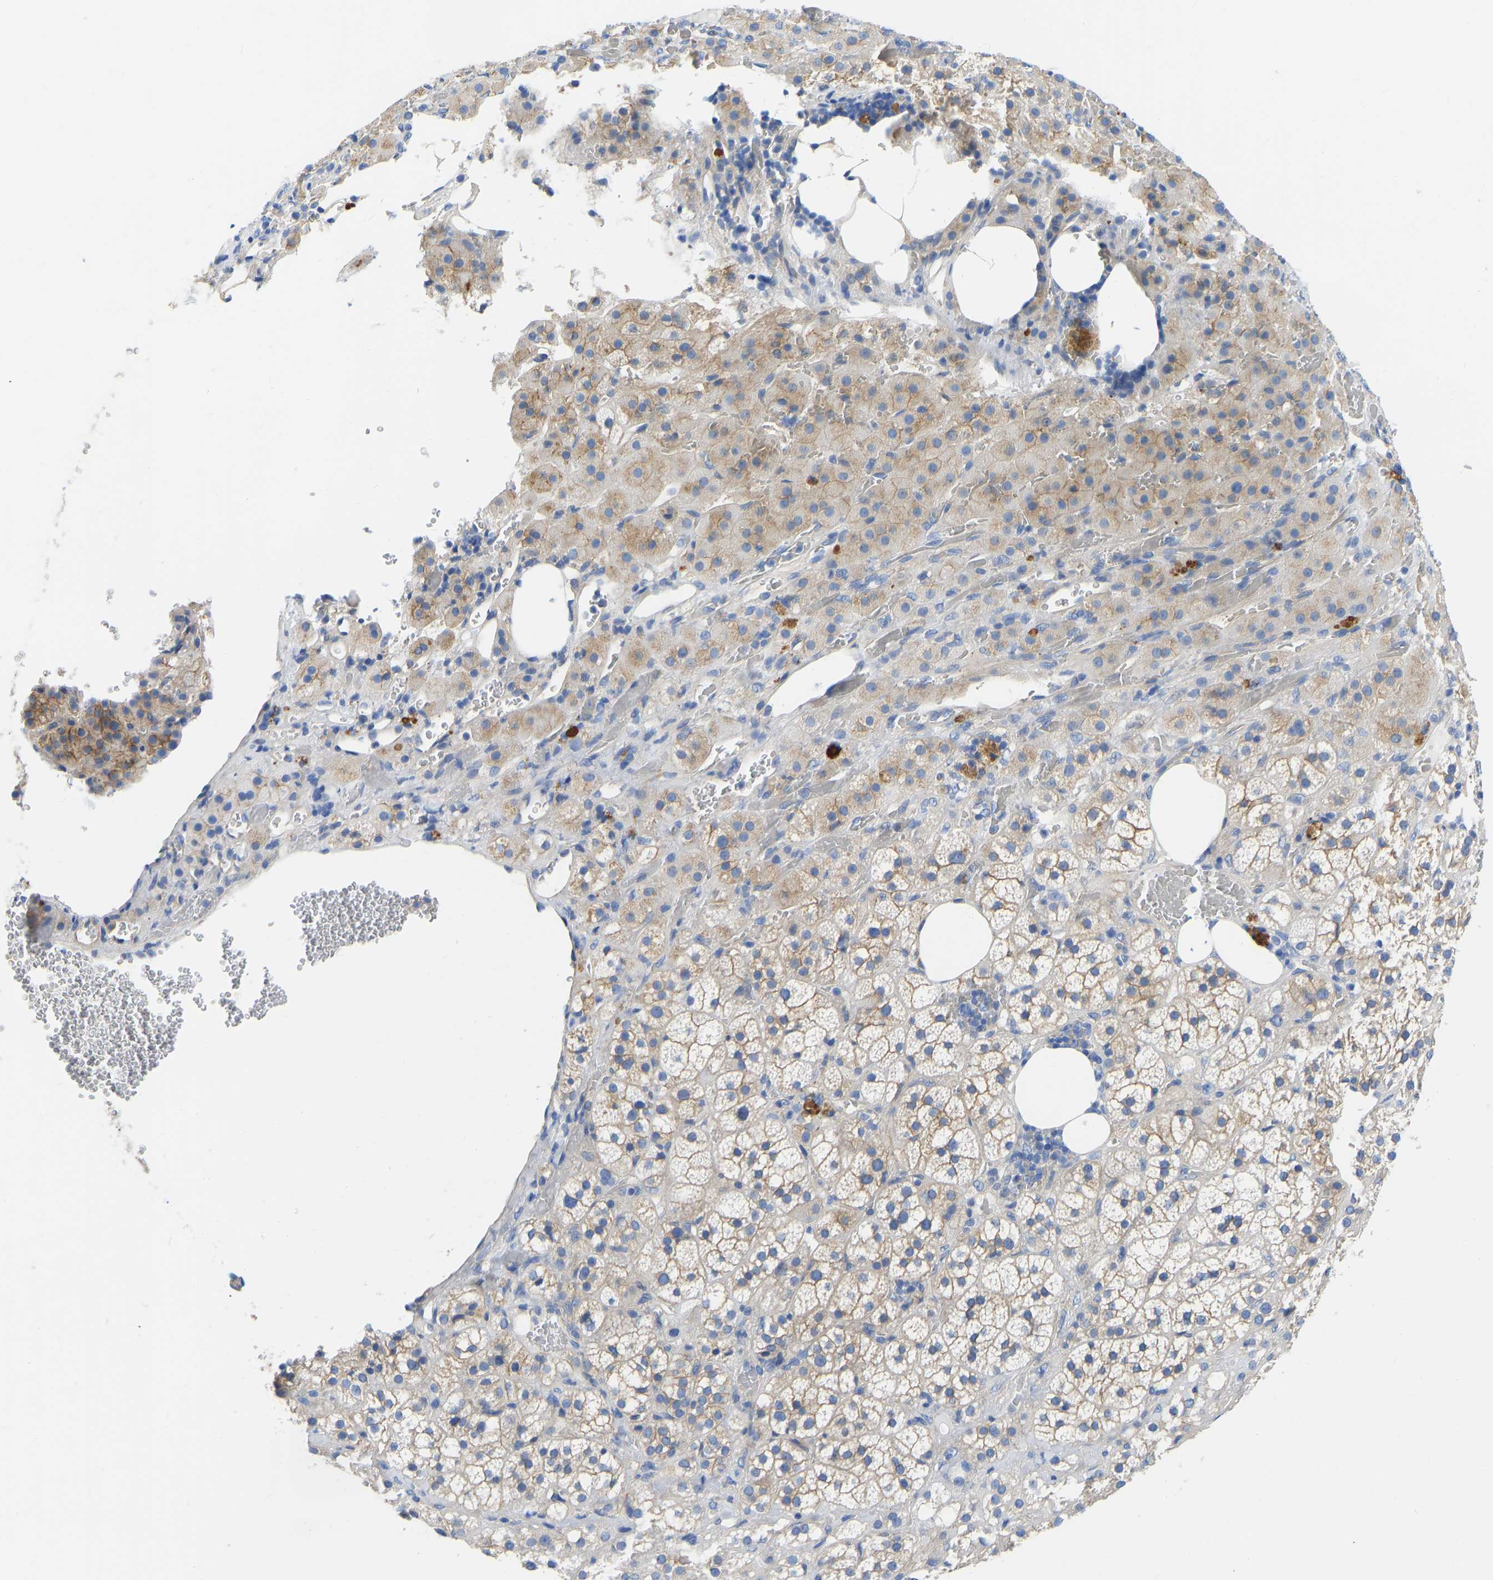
{"staining": {"intensity": "moderate", "quantity": "25%-75%", "location": "cytoplasmic/membranous"}, "tissue": "adrenal gland", "cell_type": "Glandular cells", "image_type": "normal", "snomed": [{"axis": "morphology", "description": "Normal tissue, NOS"}, {"axis": "topography", "description": "Adrenal gland"}], "caption": "A brown stain shows moderate cytoplasmic/membranous positivity of a protein in glandular cells of unremarkable human adrenal gland.", "gene": "CHAD", "patient": {"sex": "female", "age": 59}}